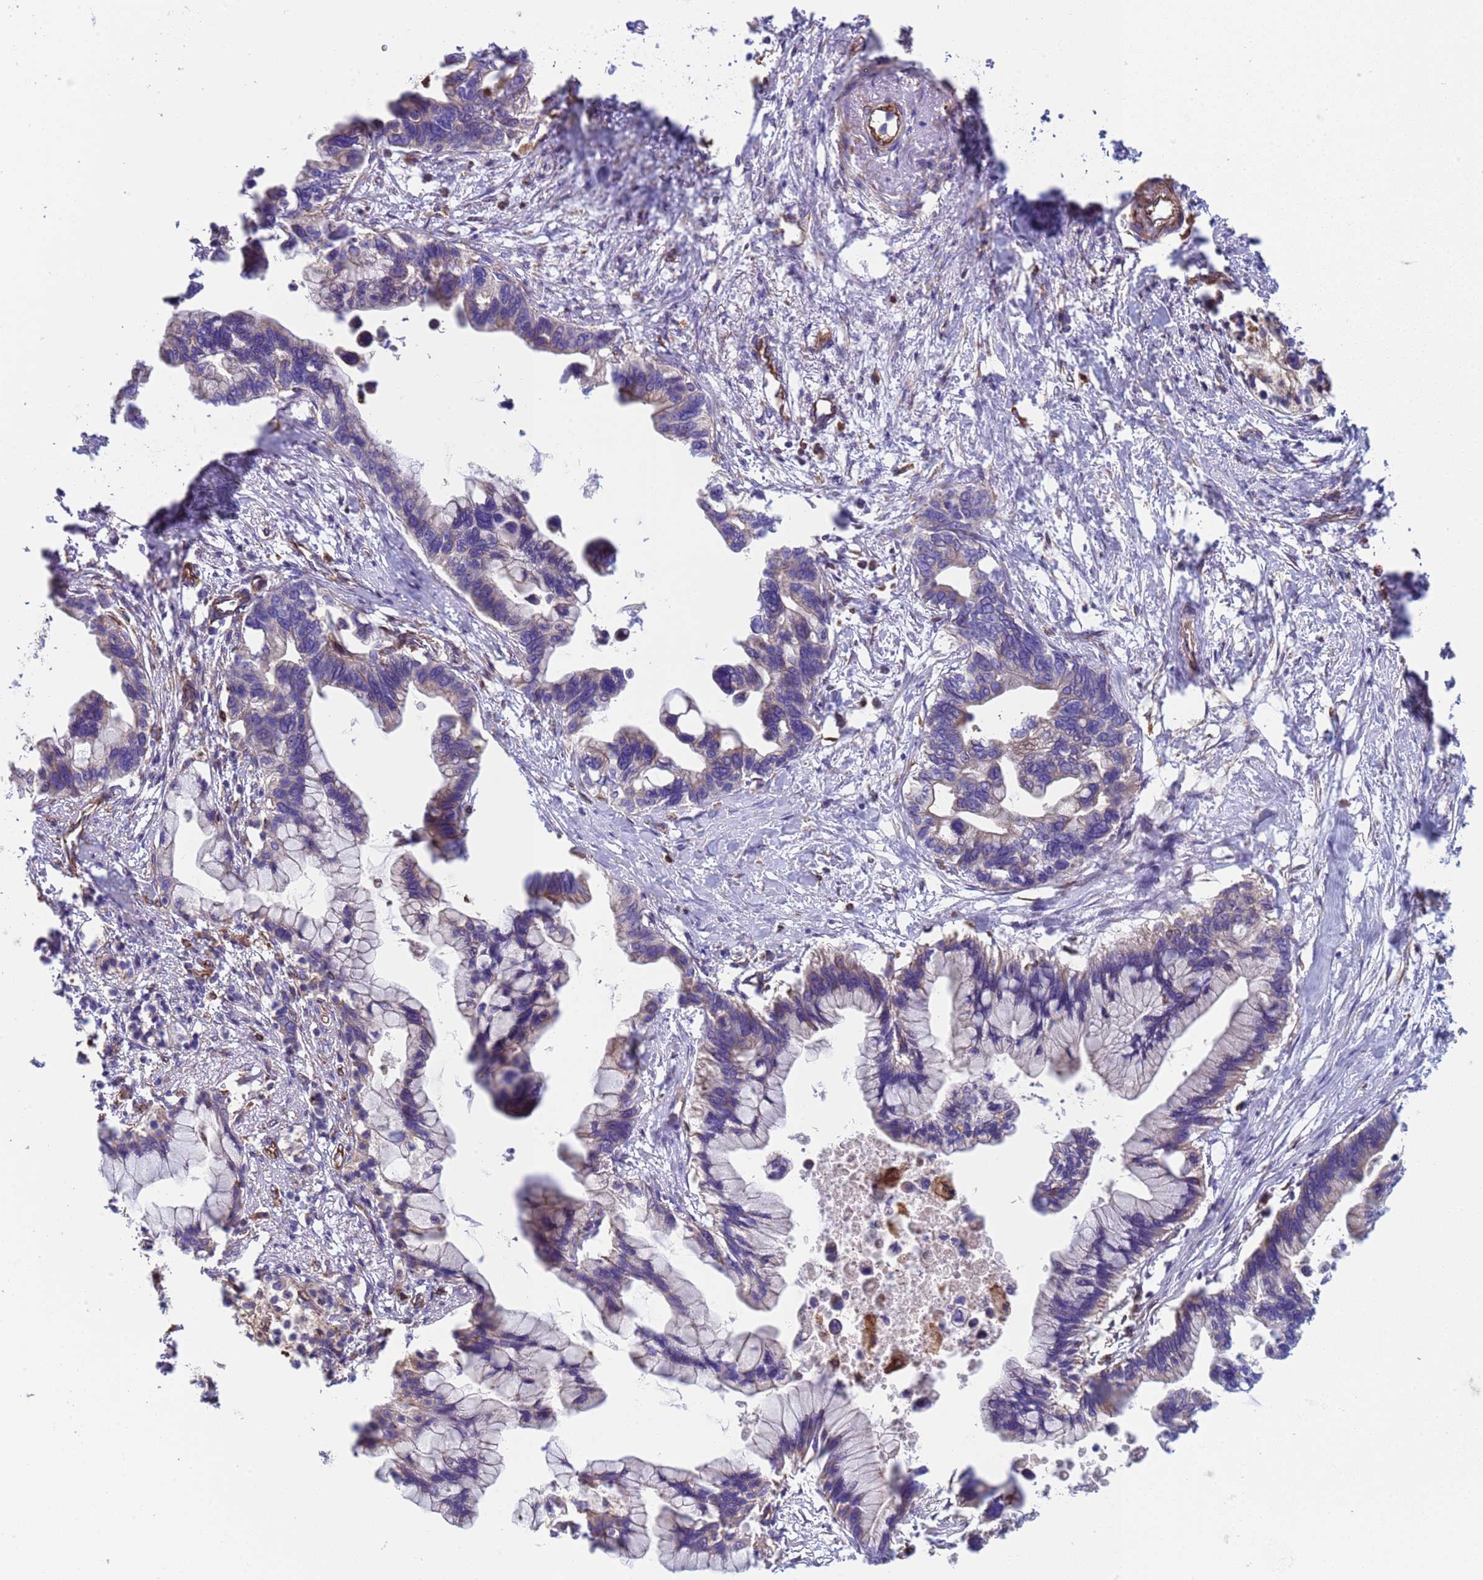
{"staining": {"intensity": "moderate", "quantity": "25%-75%", "location": "cytoplasmic/membranous"}, "tissue": "pancreatic cancer", "cell_type": "Tumor cells", "image_type": "cancer", "snomed": [{"axis": "morphology", "description": "Adenocarcinoma, NOS"}, {"axis": "topography", "description": "Pancreas"}], "caption": "There is medium levels of moderate cytoplasmic/membranous positivity in tumor cells of pancreatic cancer, as demonstrated by immunohistochemical staining (brown color).", "gene": "NUDT12", "patient": {"sex": "female", "age": 83}}